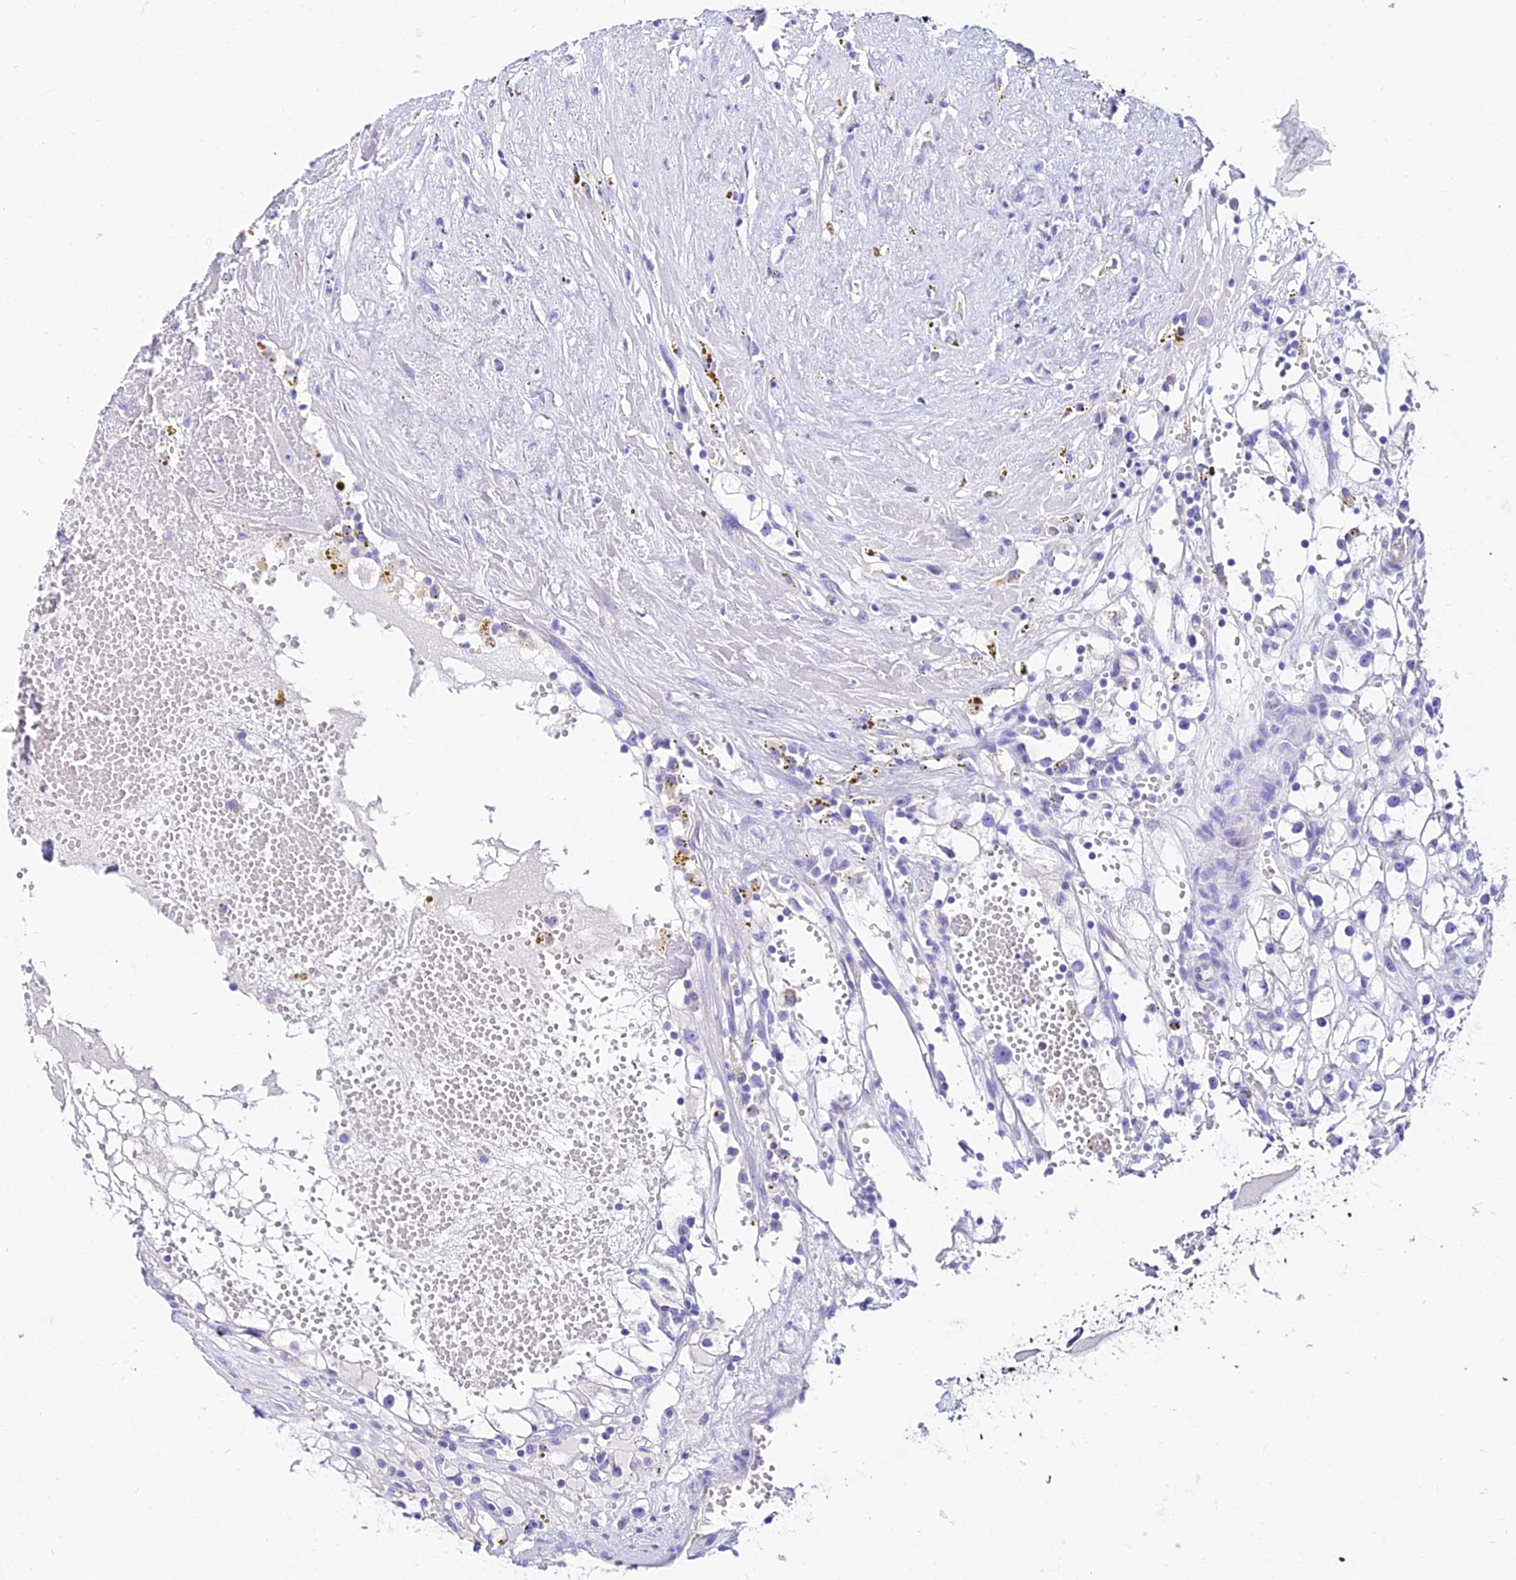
{"staining": {"intensity": "negative", "quantity": "none", "location": "none"}, "tissue": "renal cancer", "cell_type": "Tumor cells", "image_type": "cancer", "snomed": [{"axis": "morphology", "description": "Adenocarcinoma, NOS"}, {"axis": "topography", "description": "Kidney"}], "caption": "There is no significant expression in tumor cells of renal cancer.", "gene": "TUBA3D", "patient": {"sex": "male", "age": 56}}